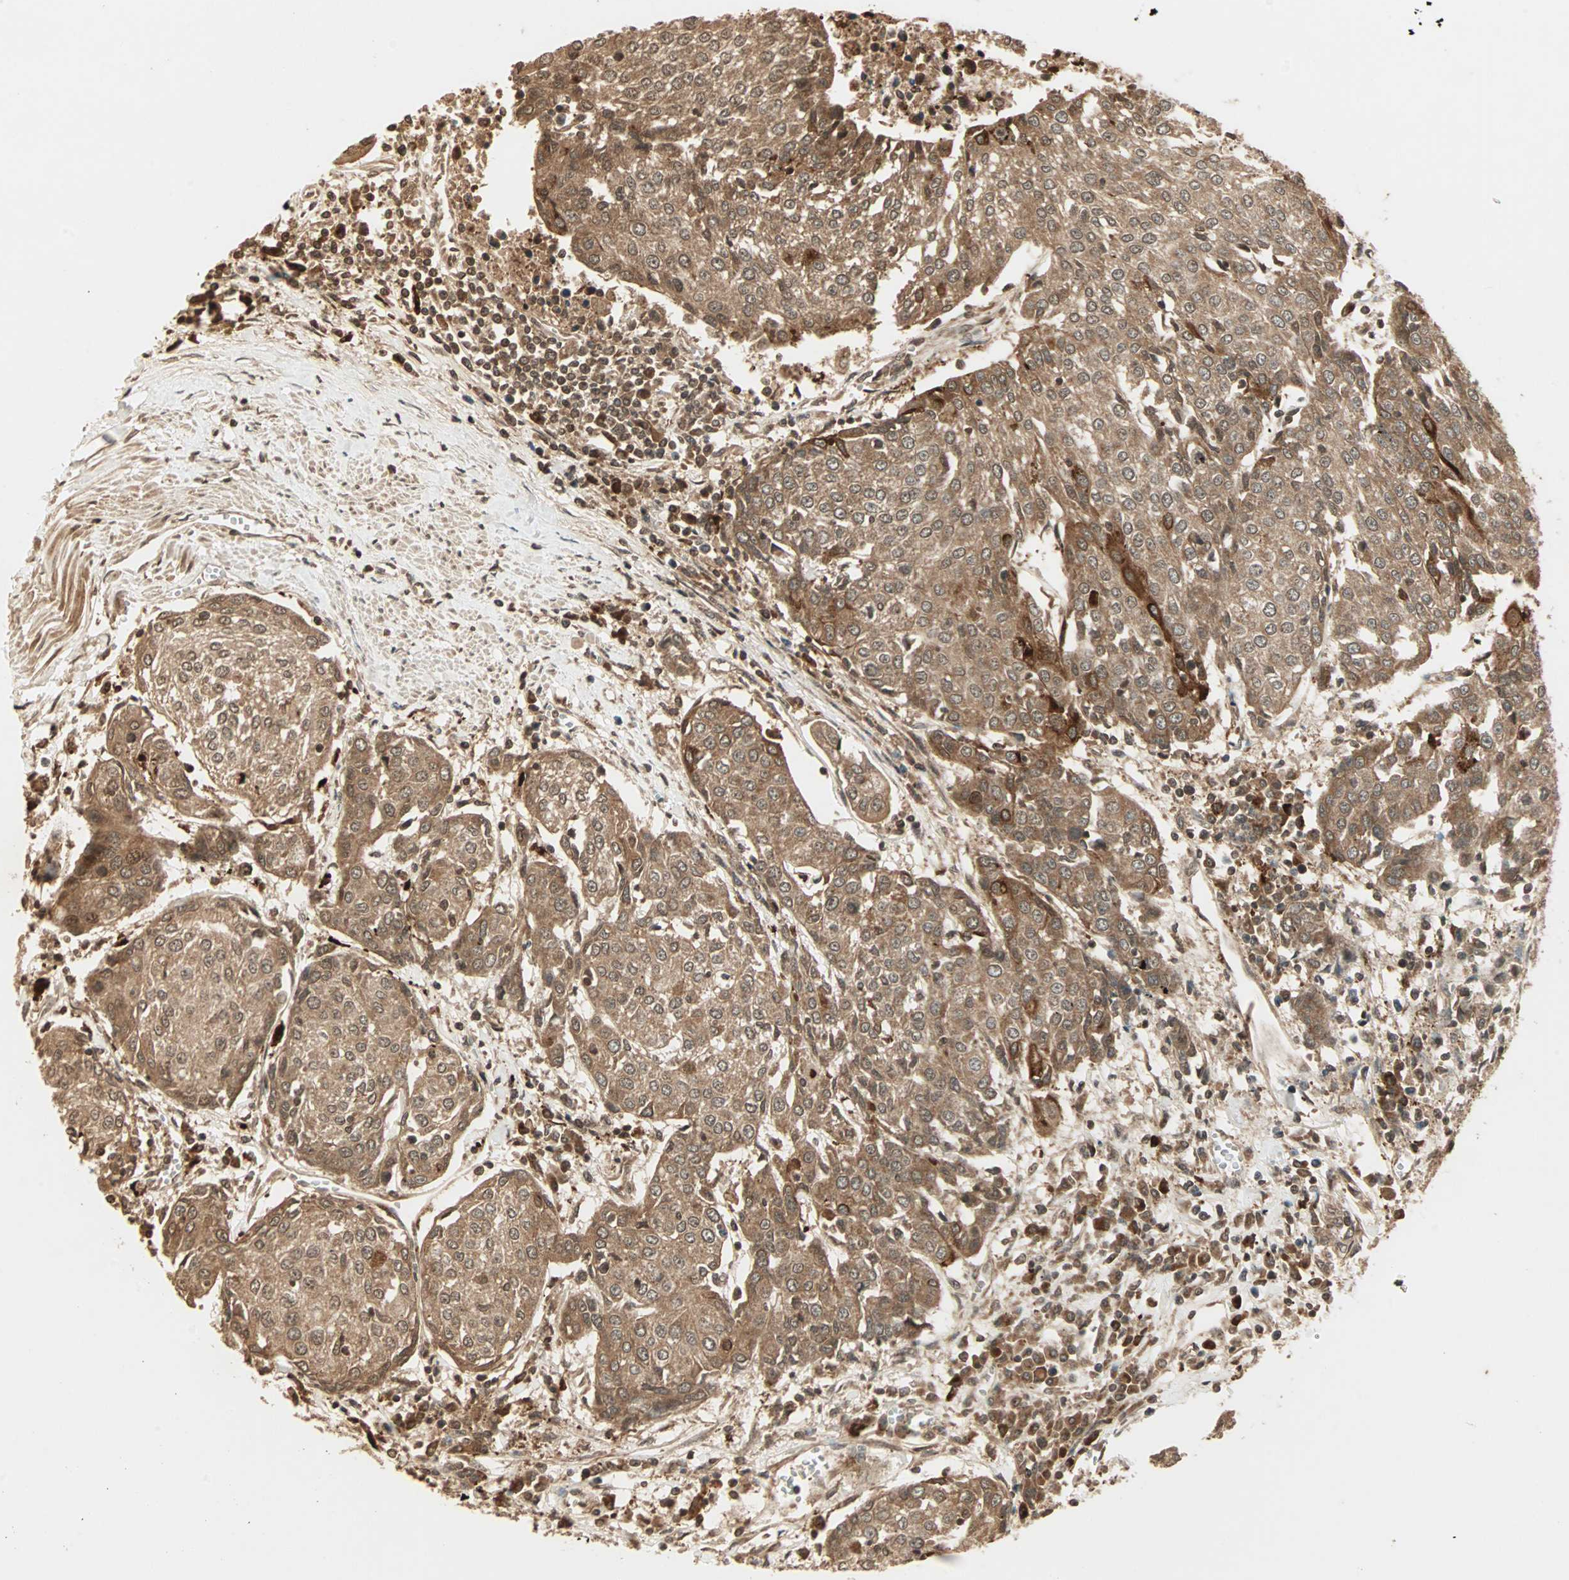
{"staining": {"intensity": "moderate", "quantity": ">75%", "location": "cytoplasmic/membranous"}, "tissue": "urothelial cancer", "cell_type": "Tumor cells", "image_type": "cancer", "snomed": [{"axis": "morphology", "description": "Urothelial carcinoma, High grade"}, {"axis": "topography", "description": "Urinary bladder"}], "caption": "A brown stain labels moderate cytoplasmic/membranous expression of a protein in human urothelial carcinoma (high-grade) tumor cells. (DAB (3,3'-diaminobenzidine) IHC with brightfield microscopy, high magnification).", "gene": "RFFL", "patient": {"sex": "female", "age": 85}}